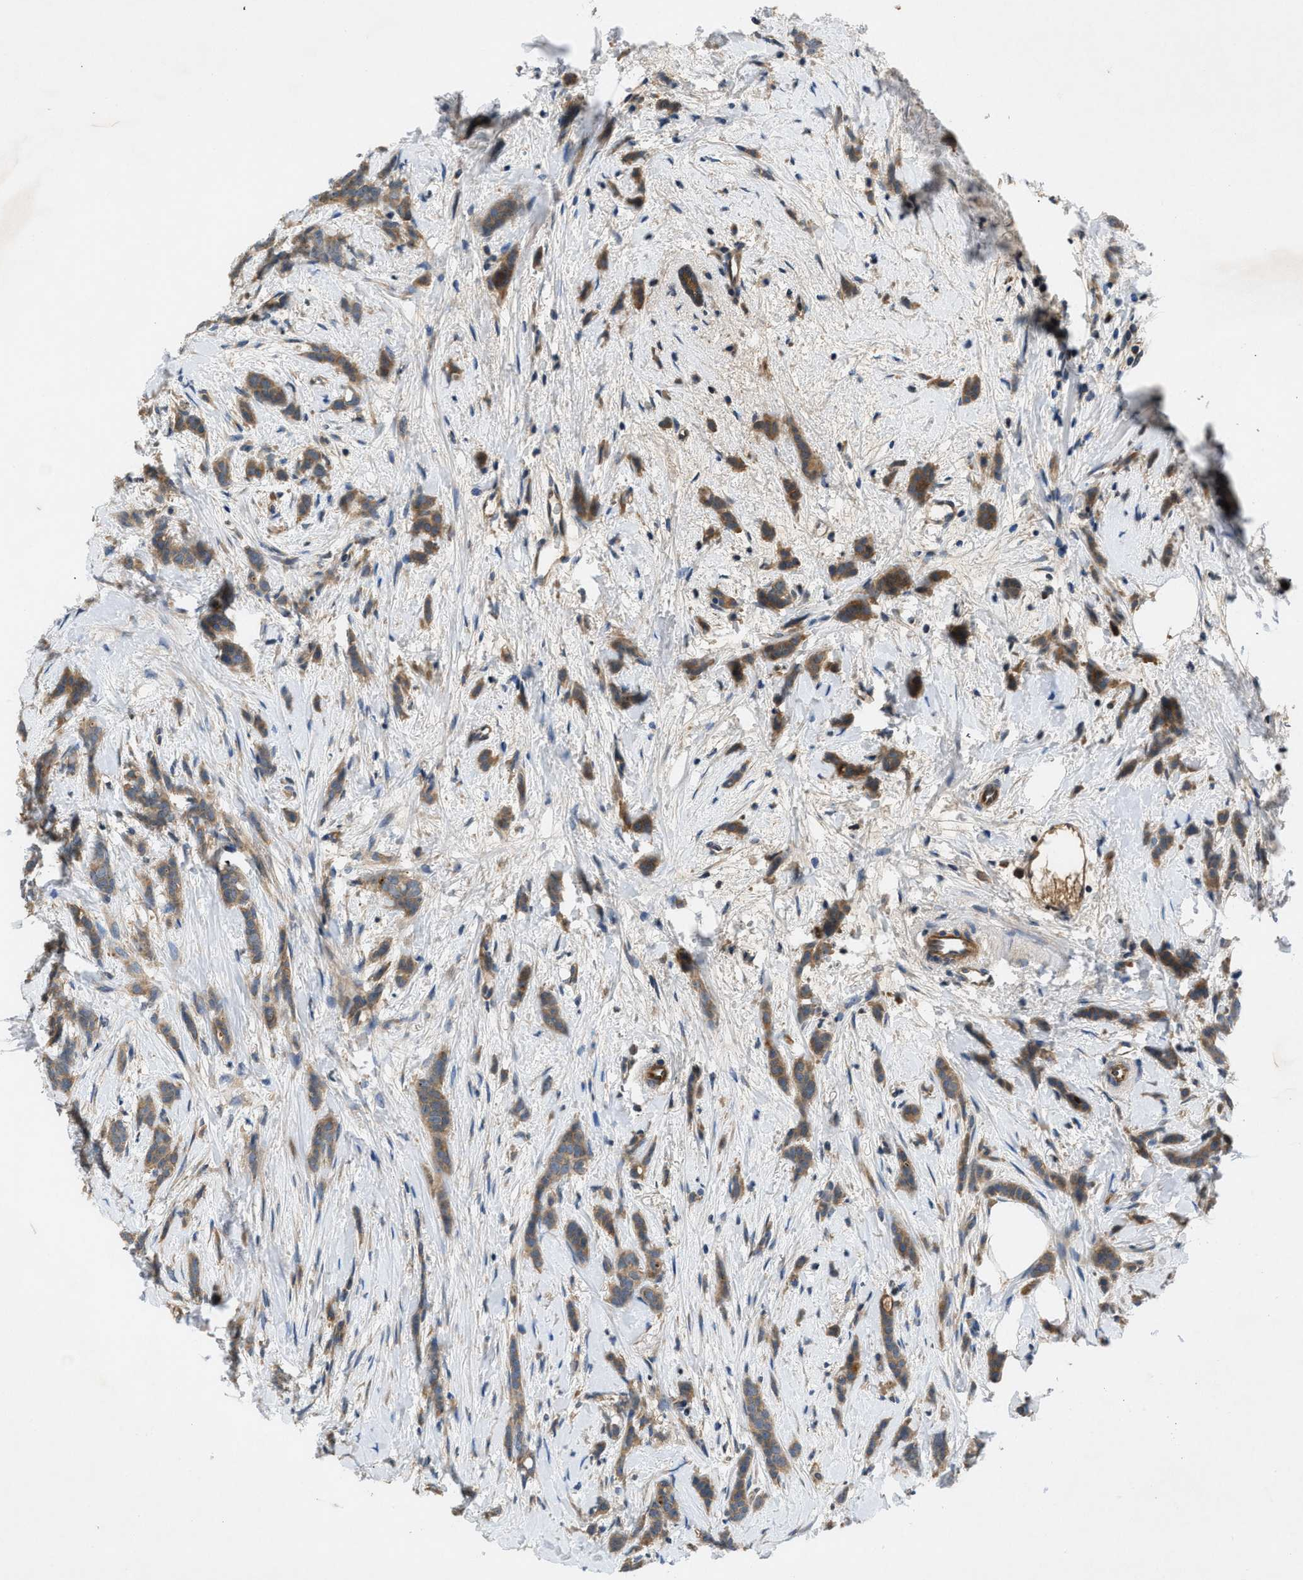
{"staining": {"intensity": "weak", "quantity": ">75%", "location": "cytoplasmic/membranous"}, "tissue": "breast cancer", "cell_type": "Tumor cells", "image_type": "cancer", "snomed": [{"axis": "morphology", "description": "Lobular carcinoma, in situ"}, {"axis": "morphology", "description": "Lobular carcinoma"}, {"axis": "topography", "description": "Breast"}], "caption": "An image of breast cancer (lobular carcinoma in situ) stained for a protein demonstrates weak cytoplasmic/membranous brown staining in tumor cells.", "gene": "GPR31", "patient": {"sex": "female", "age": 41}}